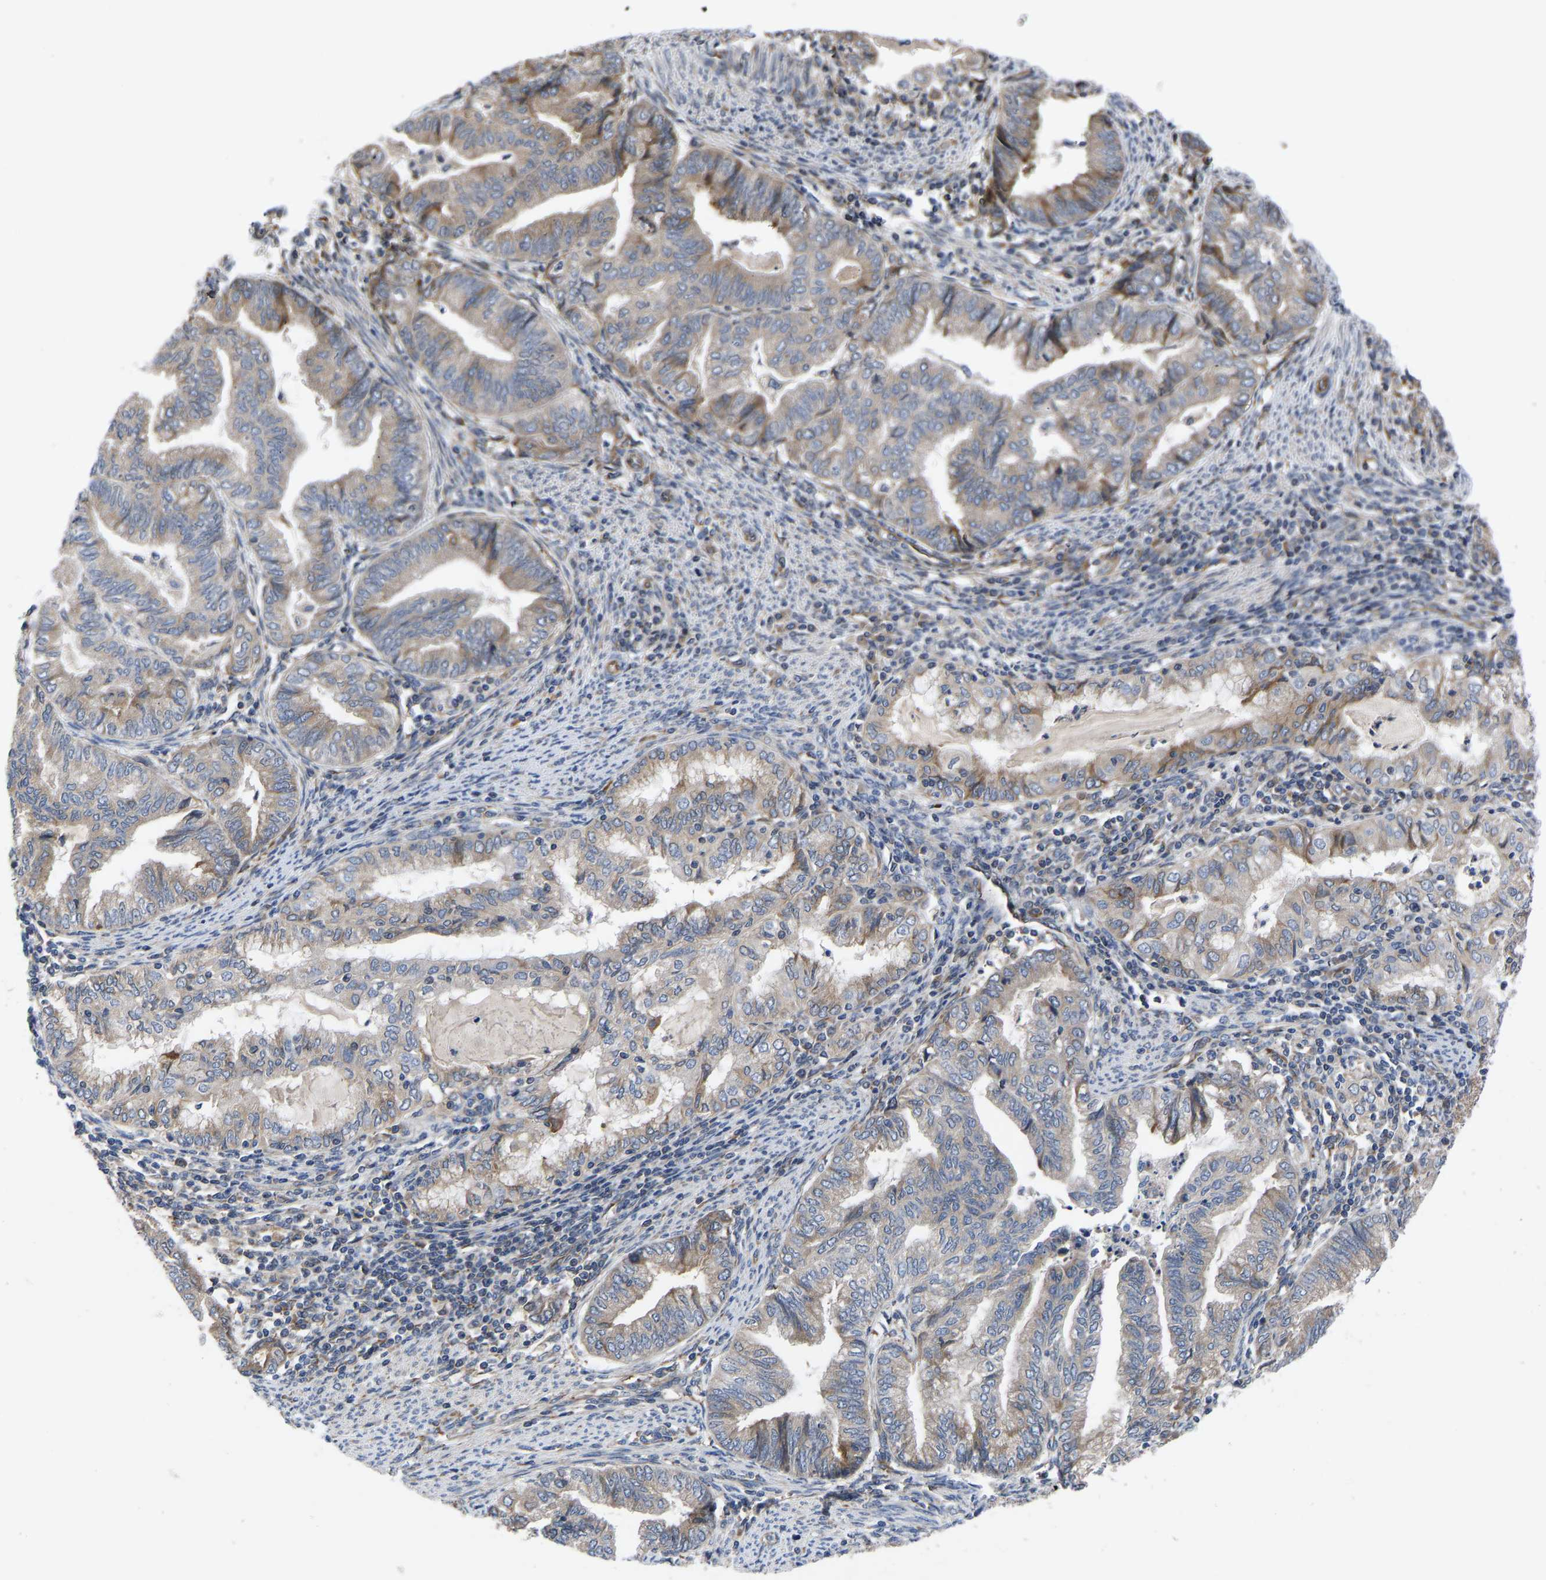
{"staining": {"intensity": "weak", "quantity": ">75%", "location": "cytoplasmic/membranous"}, "tissue": "endometrial cancer", "cell_type": "Tumor cells", "image_type": "cancer", "snomed": [{"axis": "morphology", "description": "Adenocarcinoma, NOS"}, {"axis": "topography", "description": "Endometrium"}], "caption": "The immunohistochemical stain shows weak cytoplasmic/membranous expression in tumor cells of adenocarcinoma (endometrial) tissue.", "gene": "FRRS1", "patient": {"sex": "female", "age": 79}}